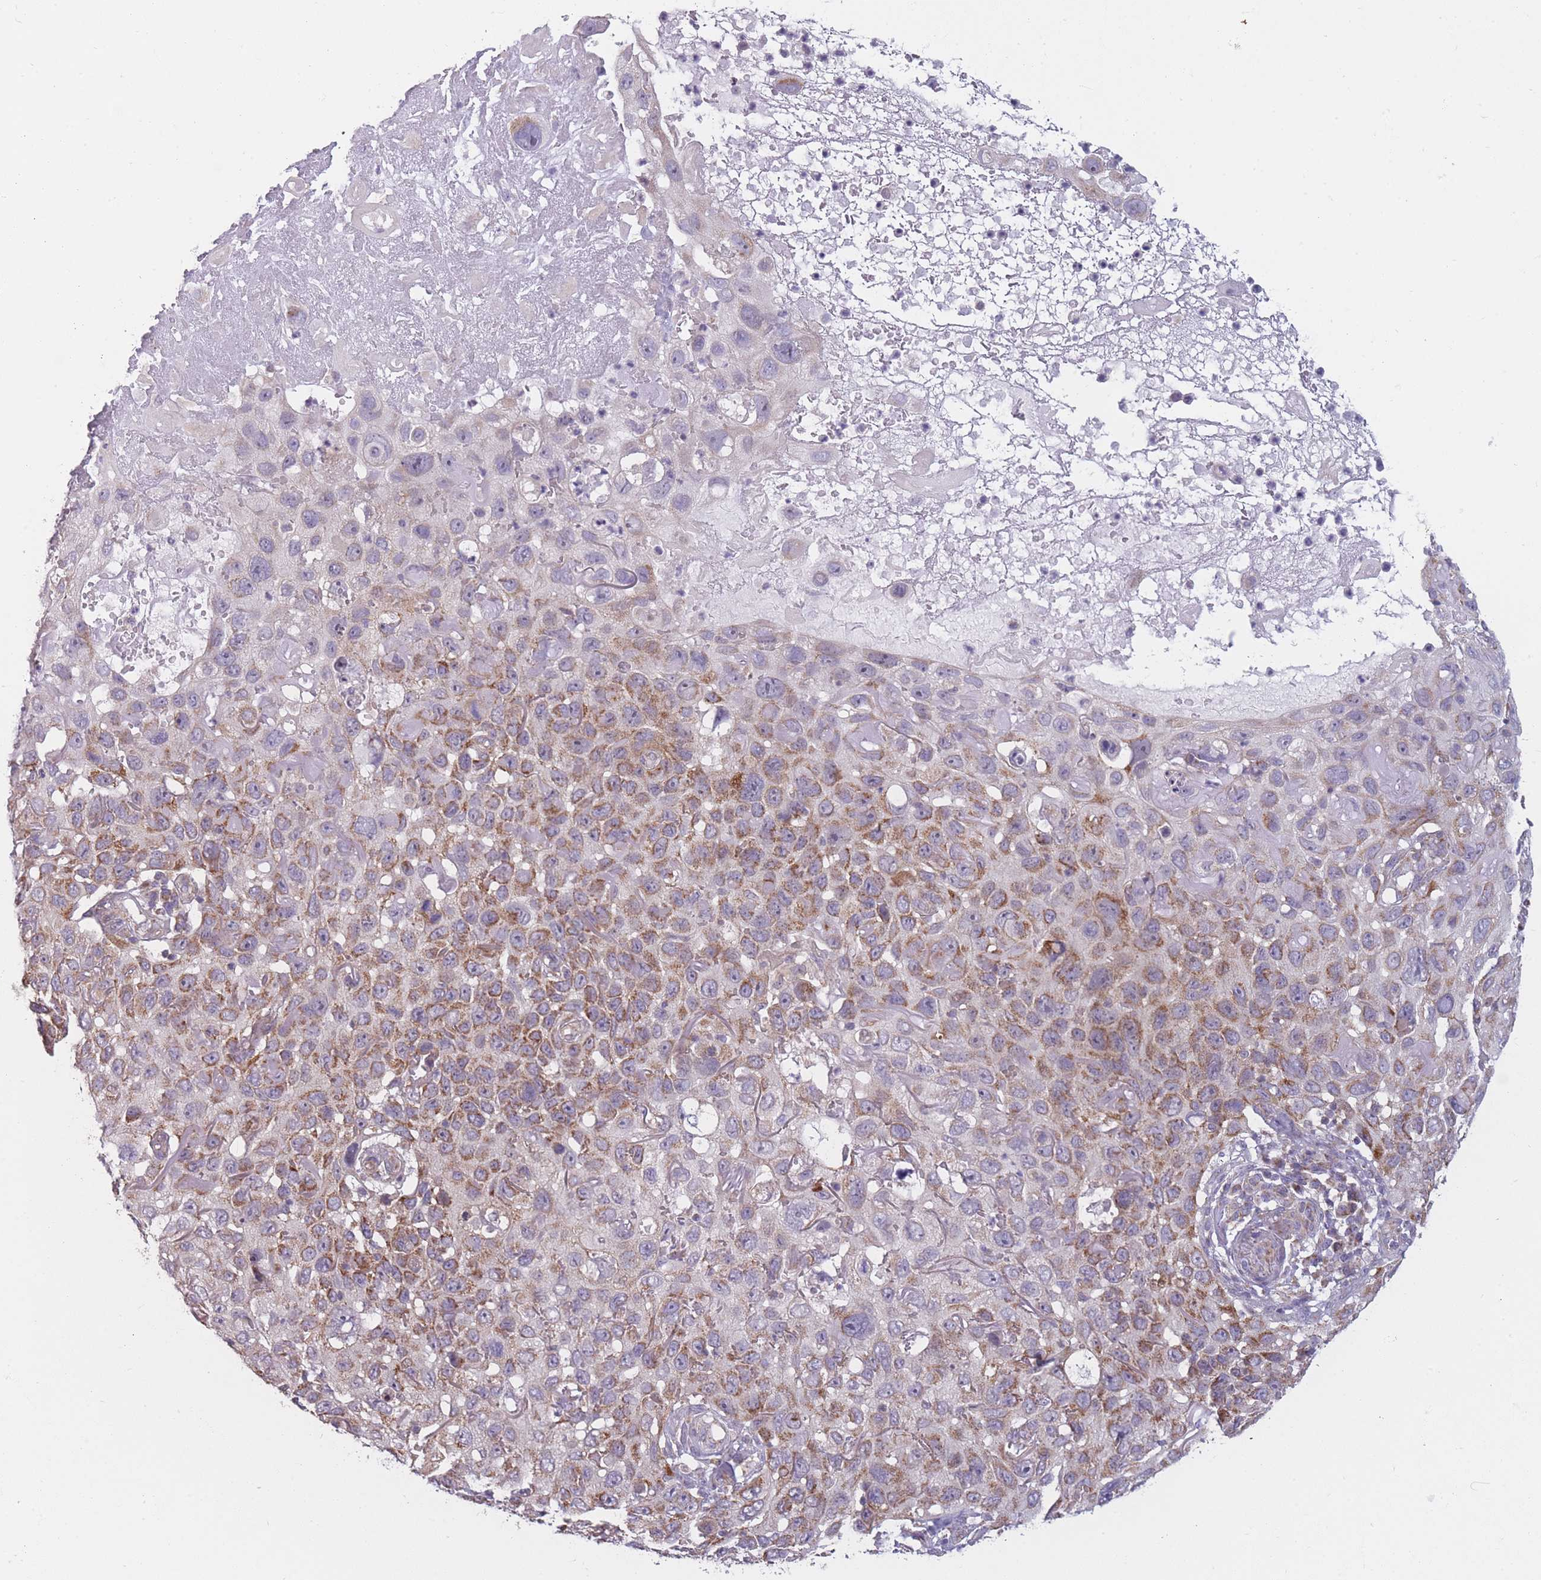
{"staining": {"intensity": "moderate", "quantity": ">75%", "location": "cytoplasmic/membranous"}, "tissue": "skin cancer", "cell_type": "Tumor cells", "image_type": "cancer", "snomed": [{"axis": "morphology", "description": "Squamous cell carcinoma in situ, NOS"}, {"axis": "morphology", "description": "Squamous cell carcinoma, NOS"}, {"axis": "topography", "description": "Skin"}], "caption": "Brown immunohistochemical staining in human skin cancer (squamous cell carcinoma) displays moderate cytoplasmic/membranous positivity in approximately >75% of tumor cells.", "gene": "MRPS18C", "patient": {"sex": "male", "age": 93}}